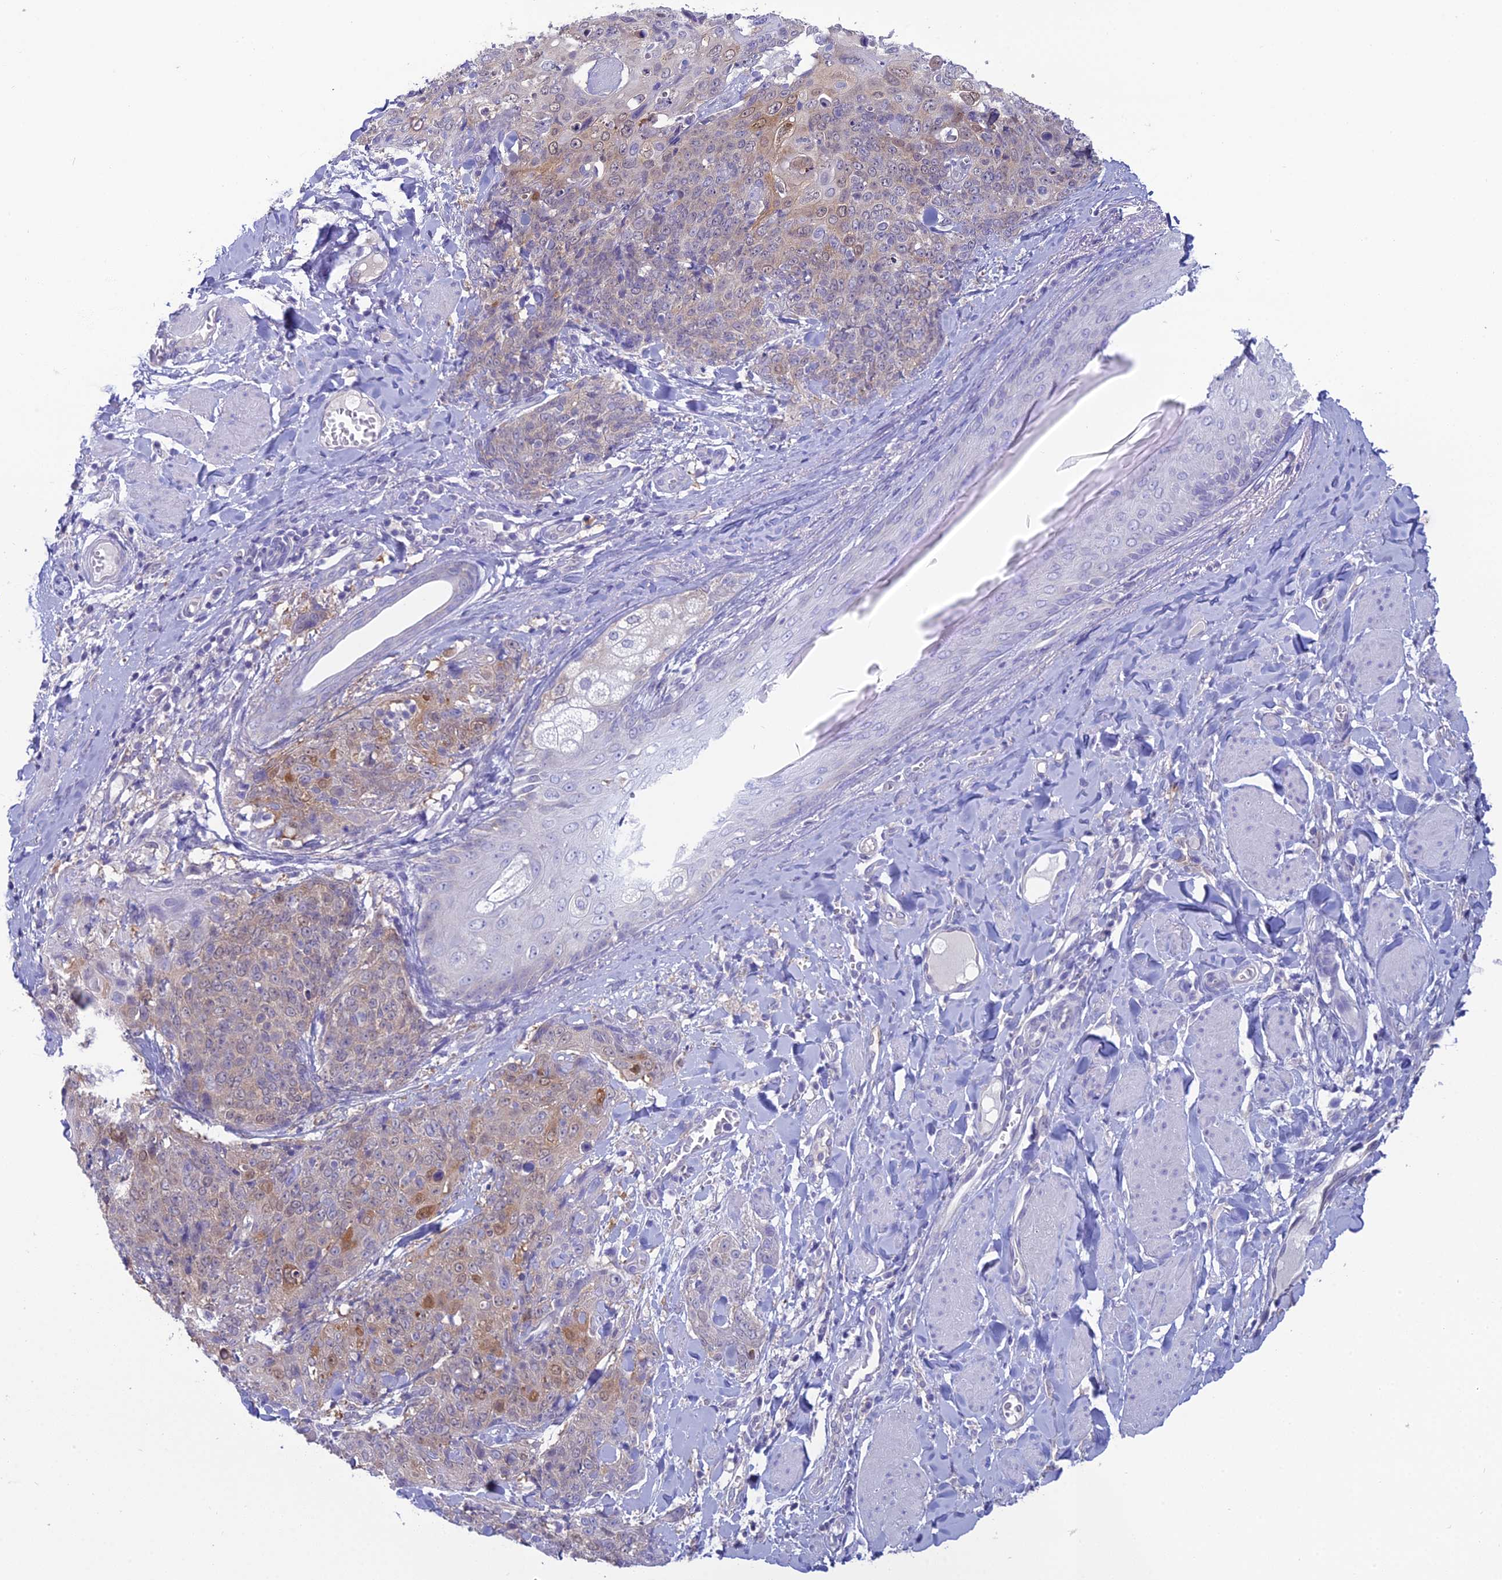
{"staining": {"intensity": "moderate", "quantity": "25%-75%", "location": "cytoplasmic/membranous"}, "tissue": "skin cancer", "cell_type": "Tumor cells", "image_type": "cancer", "snomed": [{"axis": "morphology", "description": "Squamous cell carcinoma, NOS"}, {"axis": "topography", "description": "Skin"}, {"axis": "topography", "description": "Vulva"}], "caption": "This photomicrograph exhibits squamous cell carcinoma (skin) stained with immunohistochemistry to label a protein in brown. The cytoplasmic/membranous of tumor cells show moderate positivity for the protein. Nuclei are counter-stained blue.", "gene": "GNPNAT1", "patient": {"sex": "female", "age": 85}}